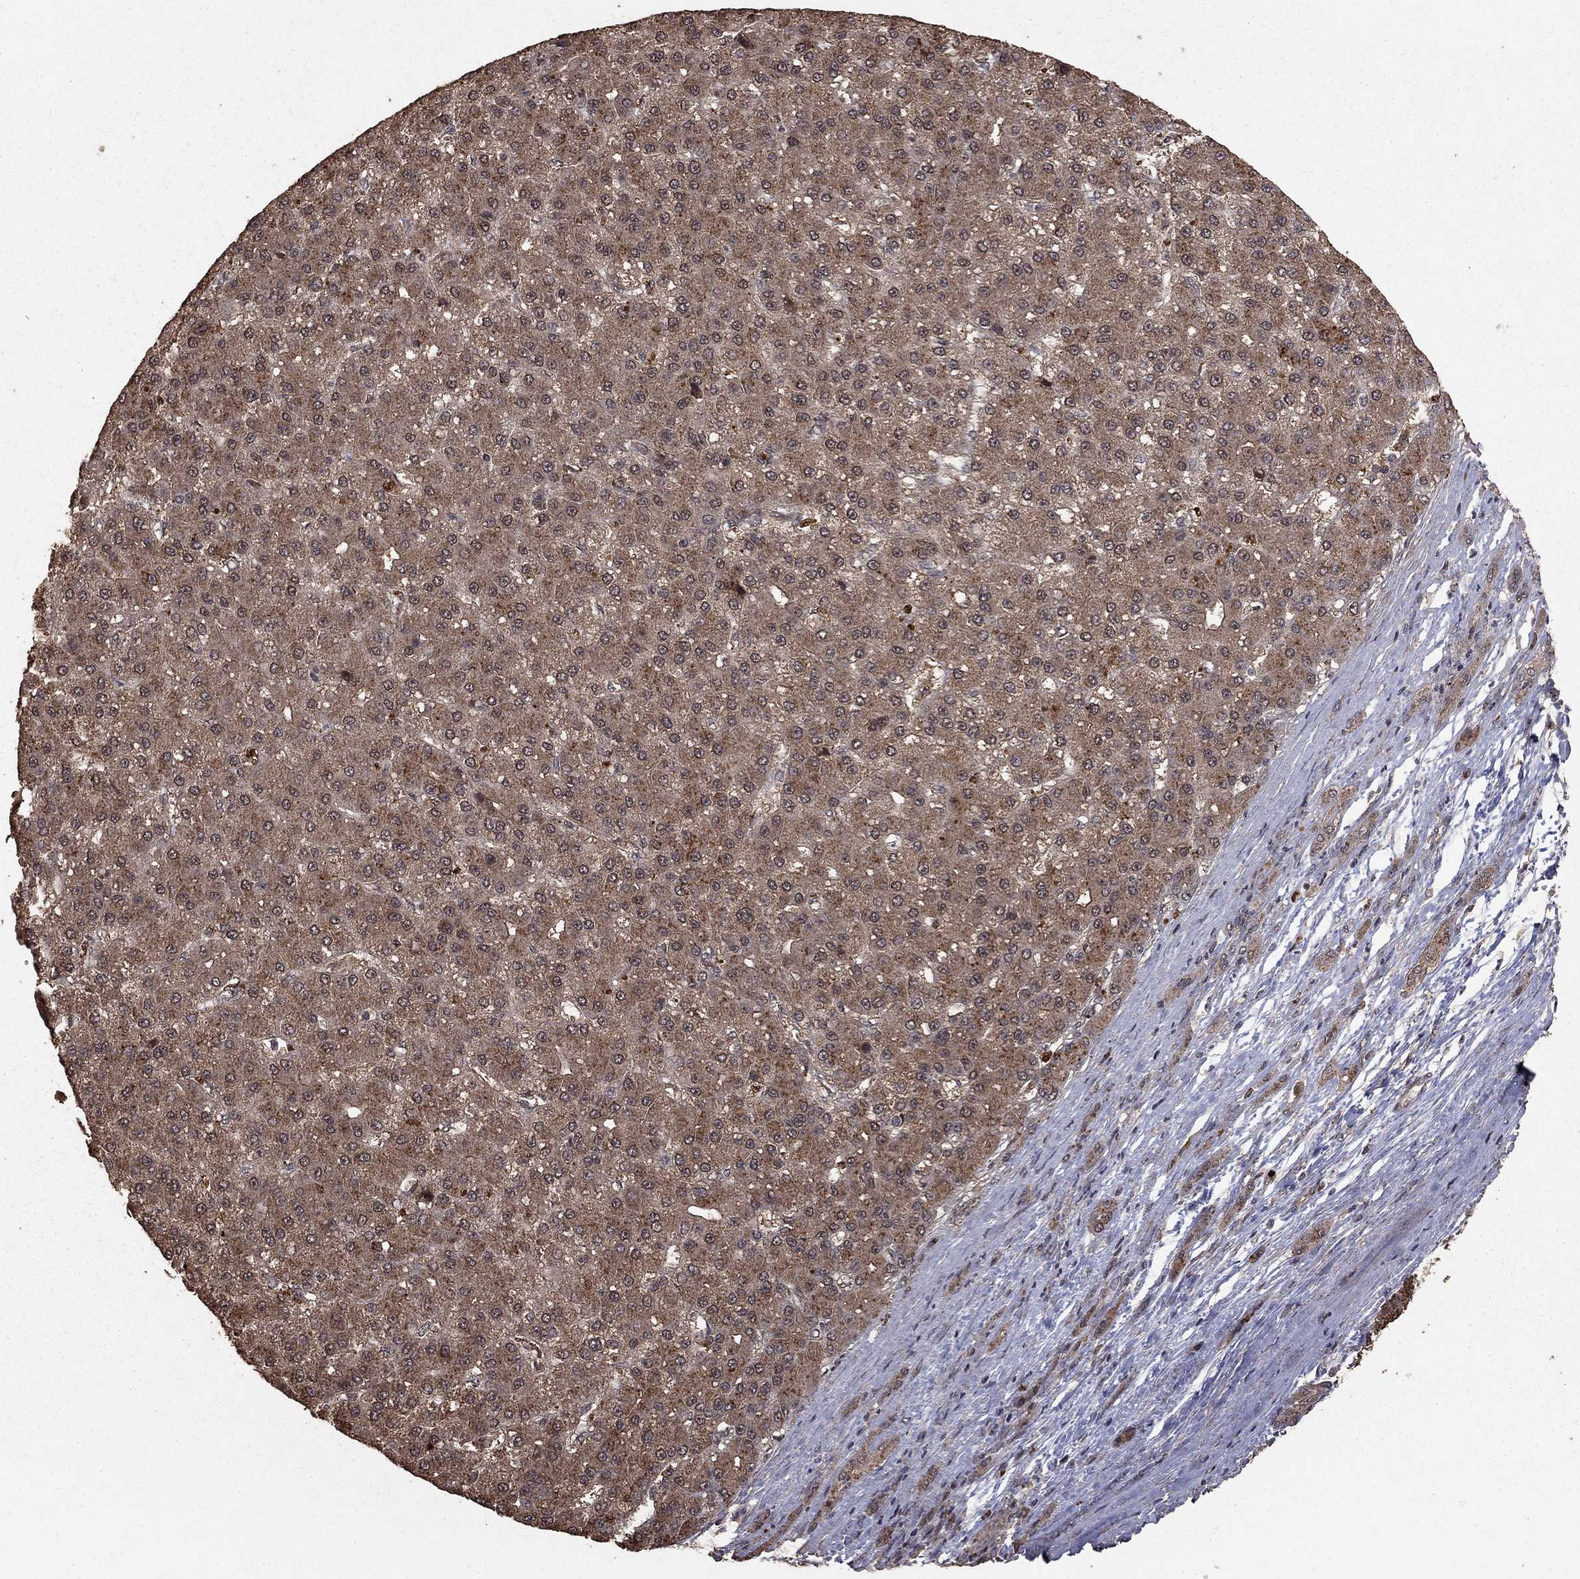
{"staining": {"intensity": "moderate", "quantity": ">75%", "location": "cytoplasmic/membranous"}, "tissue": "liver cancer", "cell_type": "Tumor cells", "image_type": "cancer", "snomed": [{"axis": "morphology", "description": "Carcinoma, Hepatocellular, NOS"}, {"axis": "topography", "description": "Liver"}], "caption": "There is medium levels of moderate cytoplasmic/membranous expression in tumor cells of liver hepatocellular carcinoma, as demonstrated by immunohistochemical staining (brown color).", "gene": "PRDM1", "patient": {"sex": "male", "age": 67}}